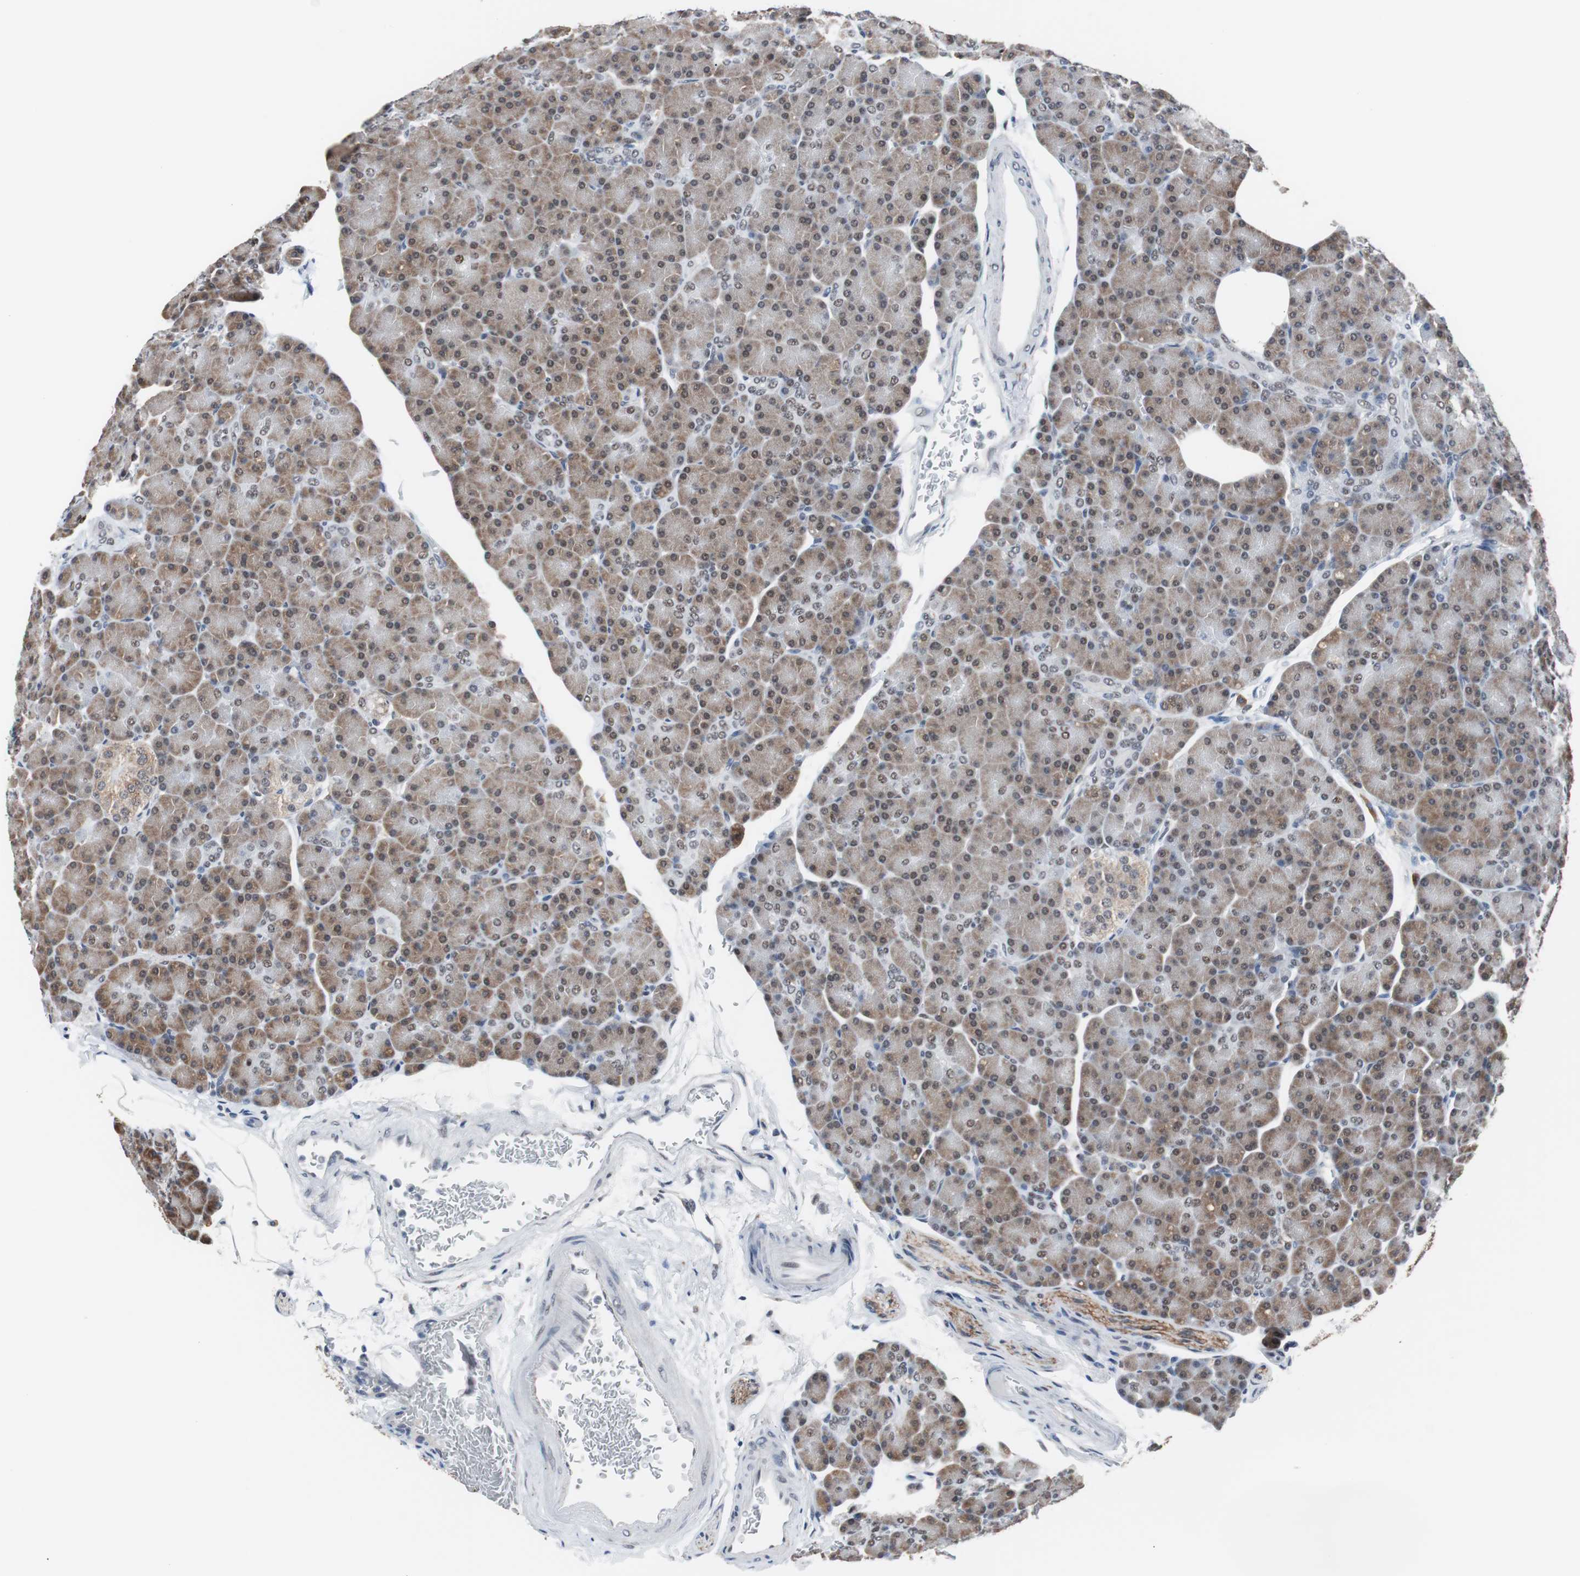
{"staining": {"intensity": "moderate", "quantity": ">75%", "location": "cytoplasmic/membranous,nuclear"}, "tissue": "pancreas", "cell_type": "Exocrine glandular cells", "image_type": "normal", "snomed": [{"axis": "morphology", "description": "Normal tissue, NOS"}, {"axis": "topography", "description": "Pancreas"}], "caption": "Normal pancreas was stained to show a protein in brown. There is medium levels of moderate cytoplasmic/membranous,nuclear positivity in about >75% of exocrine glandular cells. (Brightfield microscopy of DAB IHC at high magnification).", "gene": "ZHX2", "patient": {"sex": "female", "age": 43}}